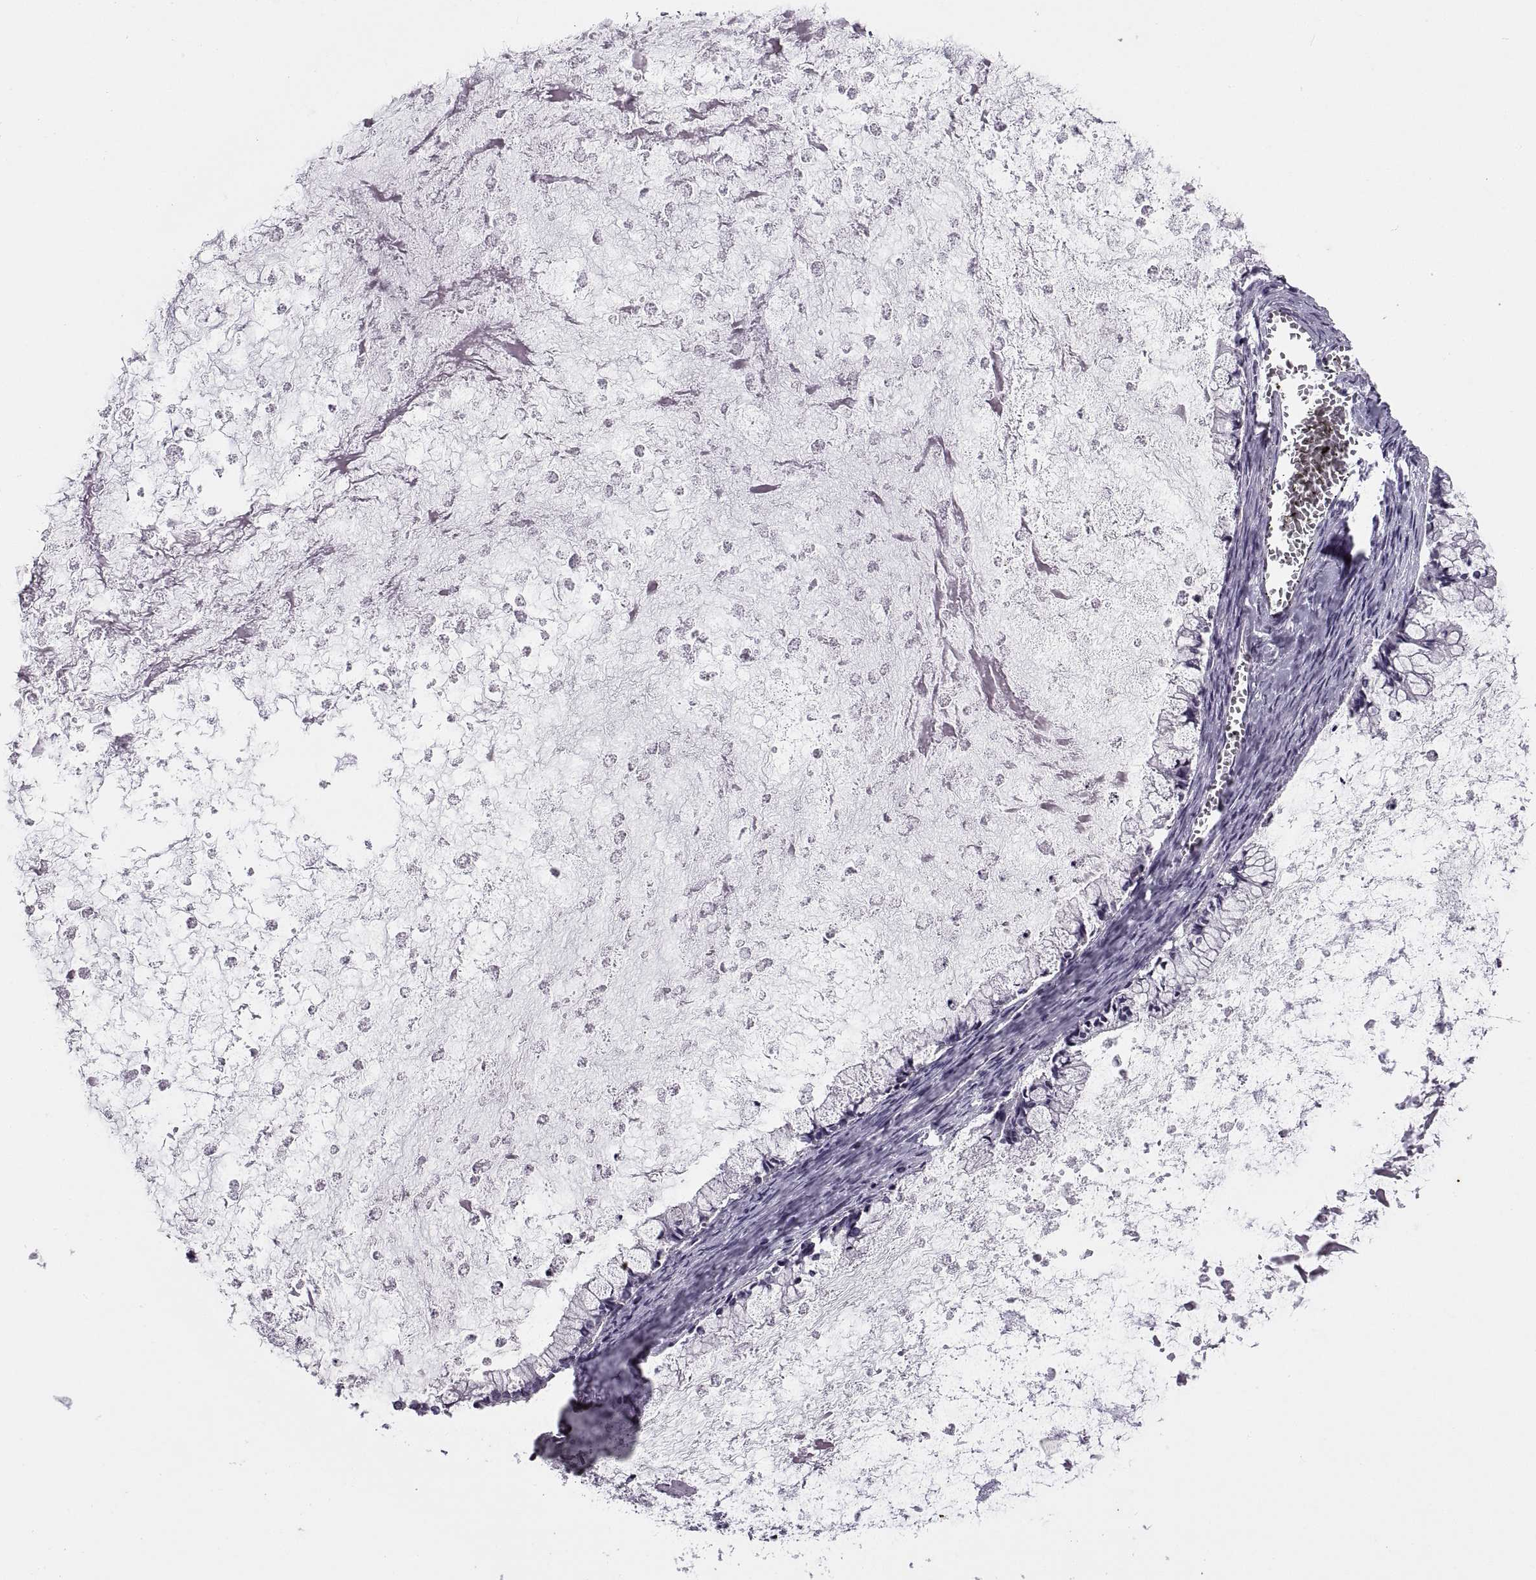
{"staining": {"intensity": "negative", "quantity": "none", "location": "none"}, "tissue": "ovarian cancer", "cell_type": "Tumor cells", "image_type": "cancer", "snomed": [{"axis": "morphology", "description": "Cystadenocarcinoma, mucinous, NOS"}, {"axis": "topography", "description": "Ovary"}], "caption": "Micrograph shows no significant protein expression in tumor cells of mucinous cystadenocarcinoma (ovarian).", "gene": "TBC1D3G", "patient": {"sex": "female", "age": 67}}